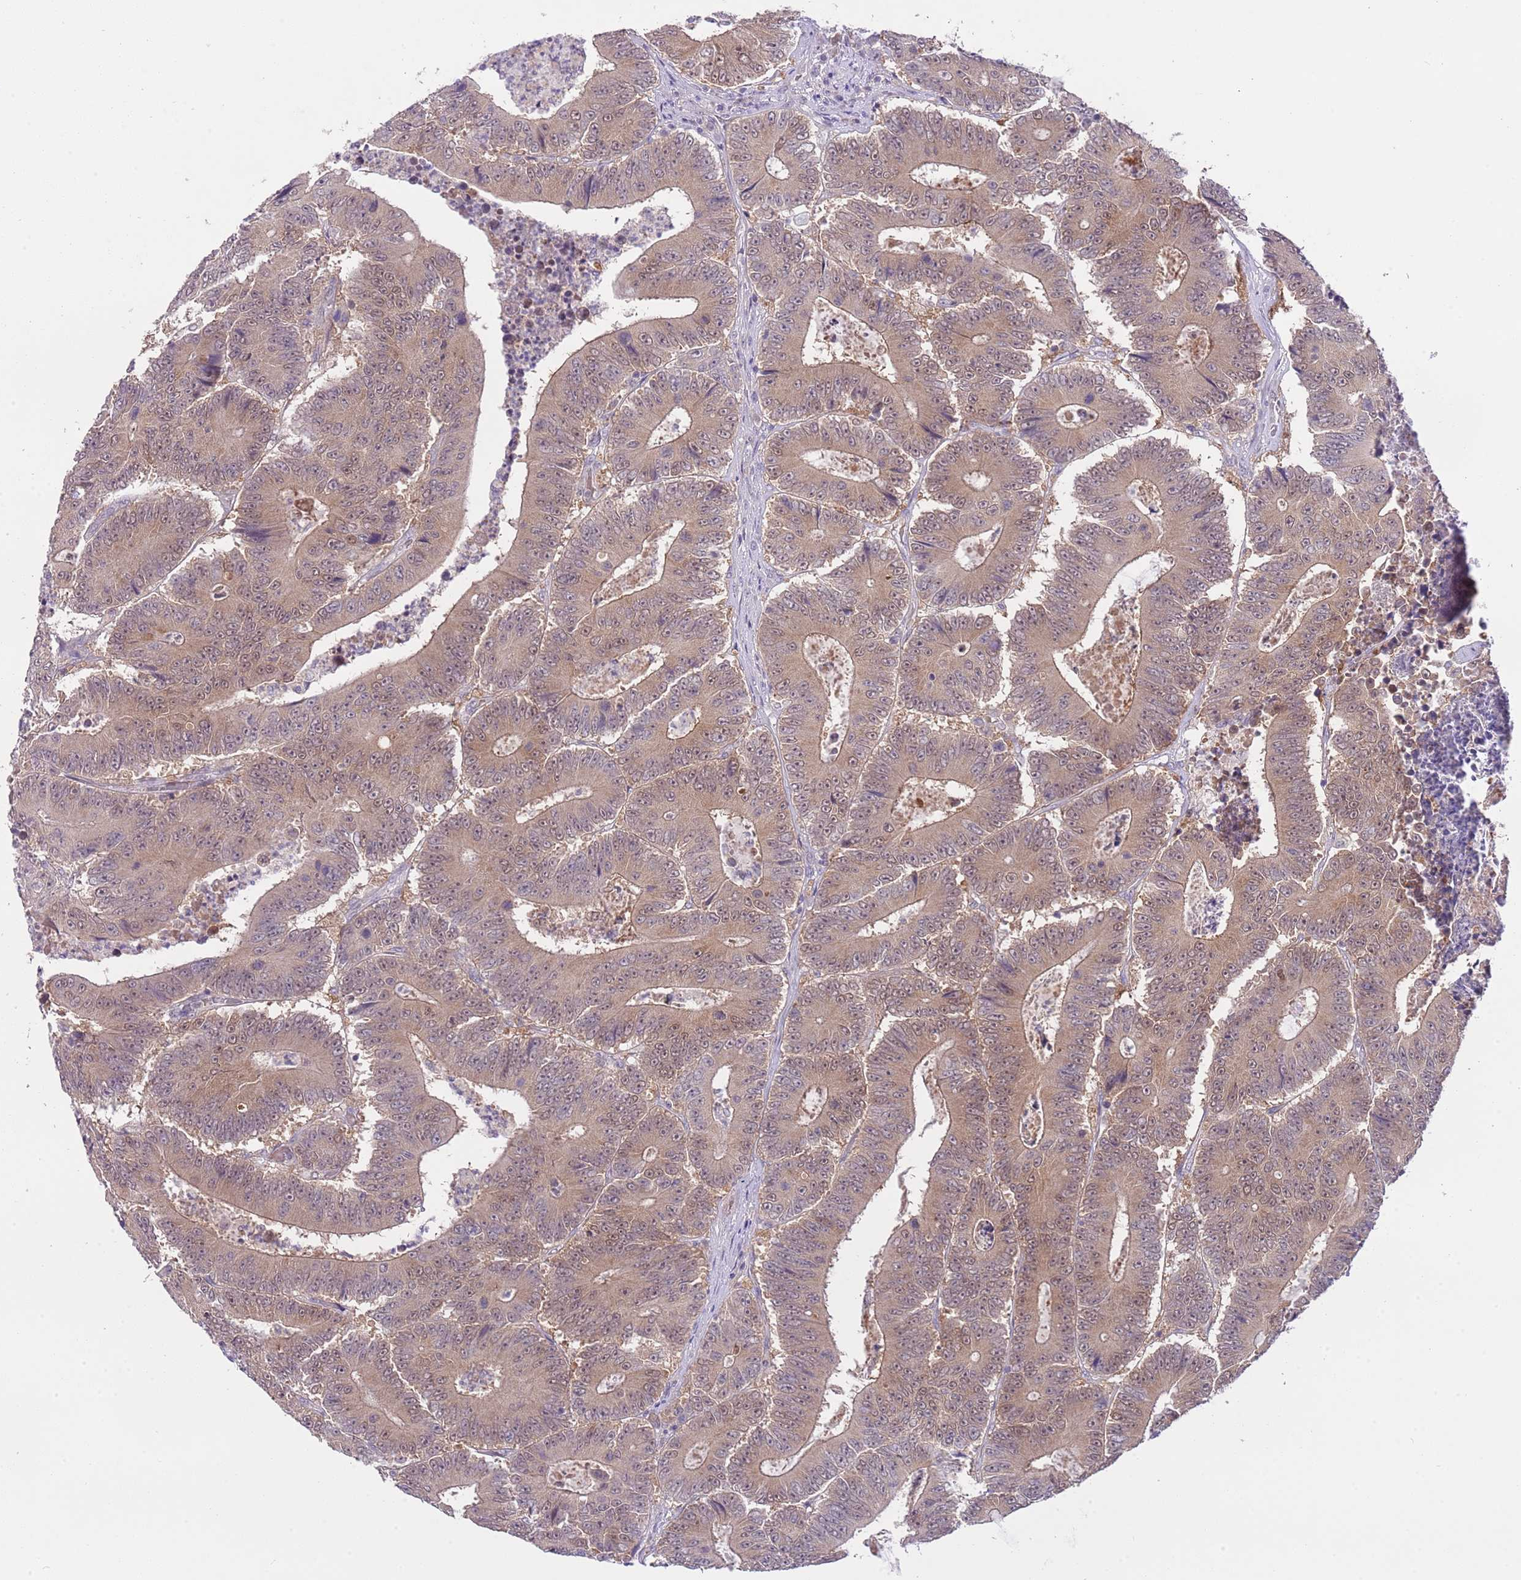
{"staining": {"intensity": "weak", "quantity": ">75%", "location": "cytoplasmic/membranous,nuclear"}, "tissue": "colorectal cancer", "cell_type": "Tumor cells", "image_type": "cancer", "snomed": [{"axis": "morphology", "description": "Adenocarcinoma, NOS"}, {"axis": "topography", "description": "Colon"}], "caption": "The immunohistochemical stain shows weak cytoplasmic/membranous and nuclear staining in tumor cells of colorectal cancer (adenocarcinoma) tissue.", "gene": "GALK2", "patient": {"sex": "male", "age": 83}}